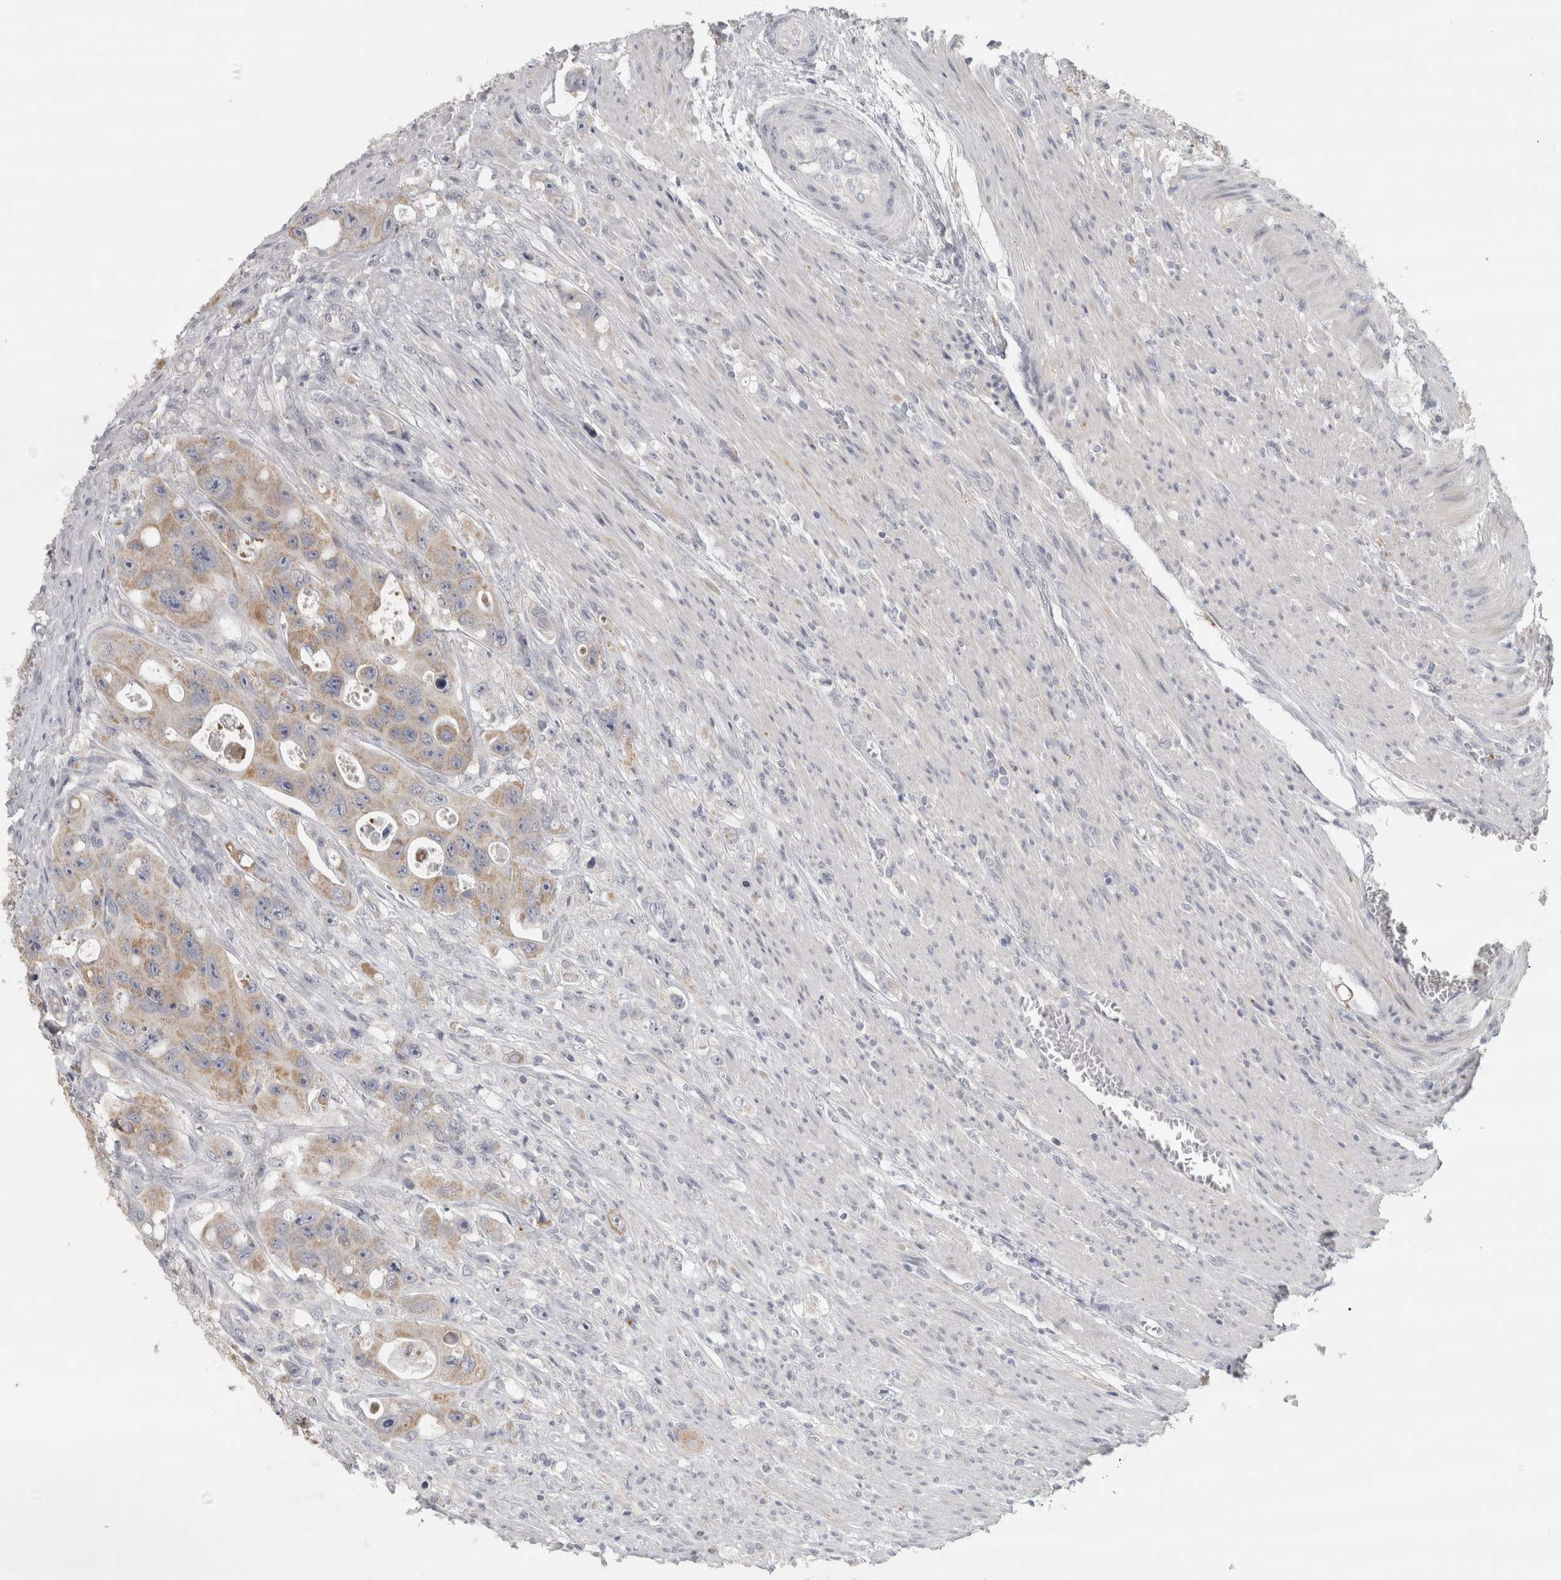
{"staining": {"intensity": "weak", "quantity": "<25%", "location": "cytoplasmic/membranous"}, "tissue": "colorectal cancer", "cell_type": "Tumor cells", "image_type": "cancer", "snomed": [{"axis": "morphology", "description": "Adenocarcinoma, NOS"}, {"axis": "topography", "description": "Colon"}], "caption": "IHC image of neoplastic tissue: colorectal cancer (adenocarcinoma) stained with DAB displays no significant protein positivity in tumor cells.", "gene": "PTPRN2", "patient": {"sex": "female", "age": 46}}